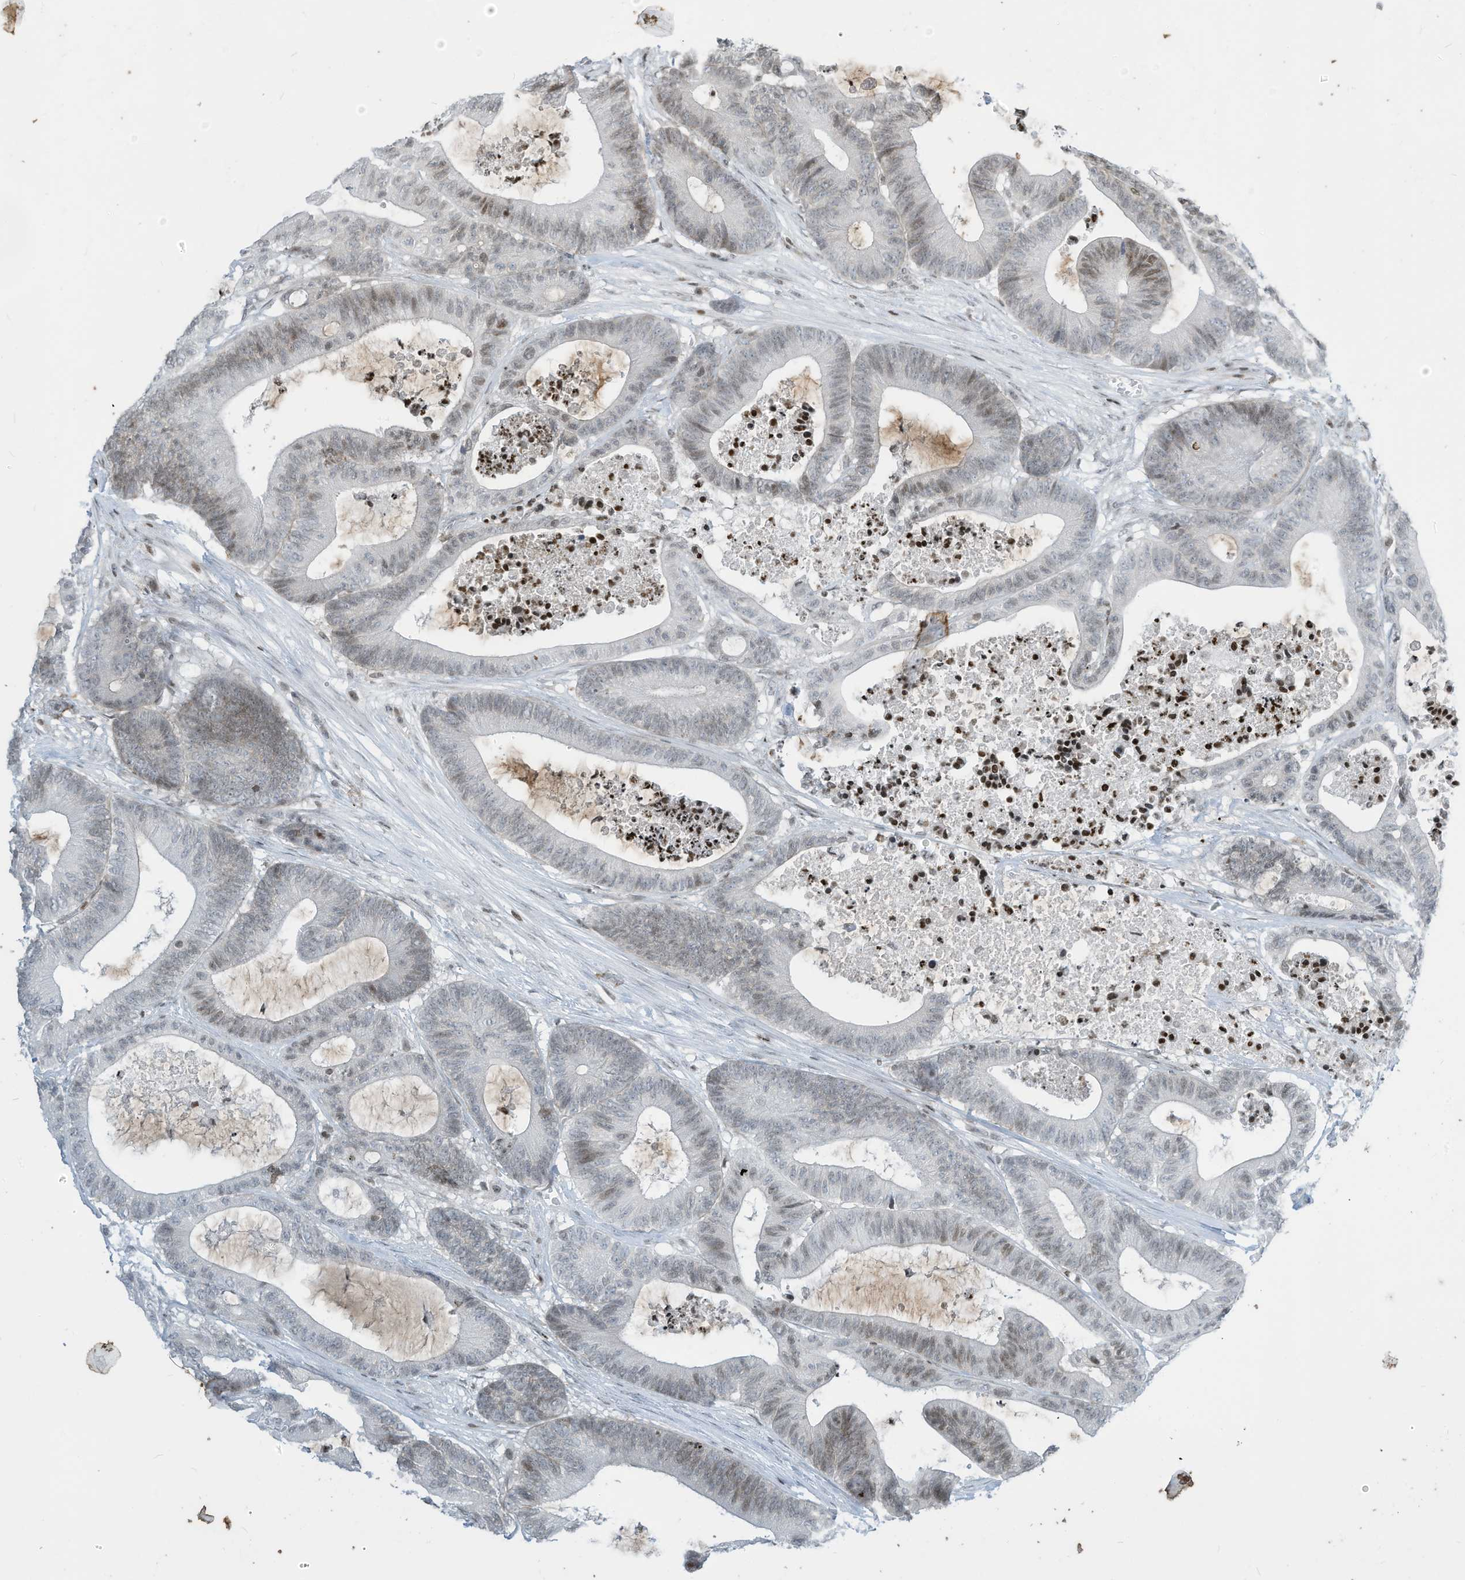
{"staining": {"intensity": "weak", "quantity": "<25%", "location": "nuclear"}, "tissue": "colorectal cancer", "cell_type": "Tumor cells", "image_type": "cancer", "snomed": [{"axis": "morphology", "description": "Adenocarcinoma, NOS"}, {"axis": "topography", "description": "Colon"}], "caption": "A high-resolution image shows IHC staining of colorectal cancer (adenocarcinoma), which shows no significant staining in tumor cells.", "gene": "ADI1", "patient": {"sex": "female", "age": 84}}